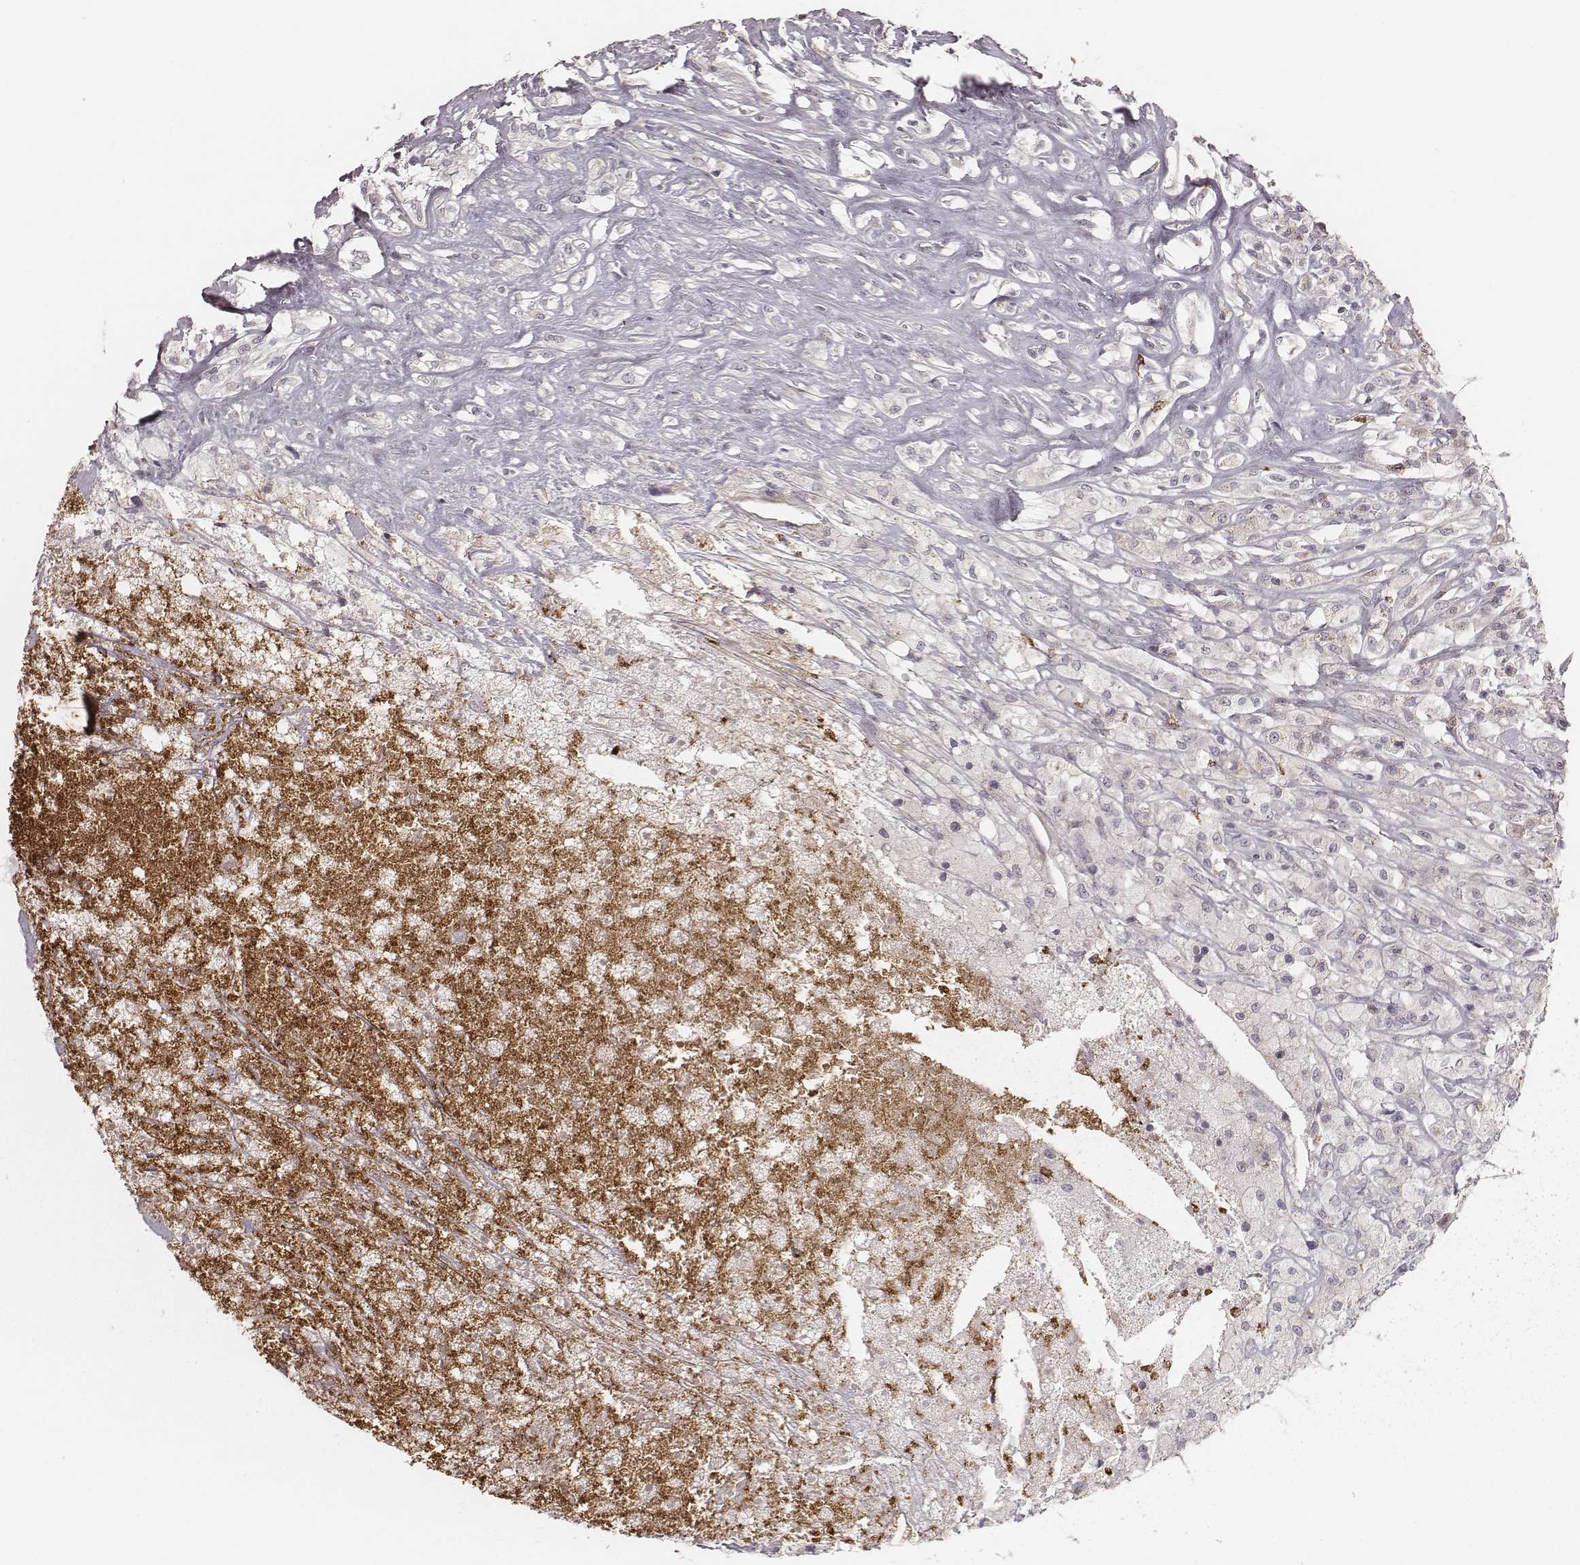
{"staining": {"intensity": "negative", "quantity": "none", "location": "none"}, "tissue": "testis cancer", "cell_type": "Tumor cells", "image_type": "cancer", "snomed": [{"axis": "morphology", "description": "Necrosis, NOS"}, {"axis": "morphology", "description": "Carcinoma, Embryonal, NOS"}, {"axis": "topography", "description": "Testis"}], "caption": "Immunohistochemistry image of neoplastic tissue: human testis cancer stained with DAB (3,3'-diaminobenzidine) reveals no significant protein expression in tumor cells.", "gene": "ABCA7", "patient": {"sex": "male", "age": 19}}